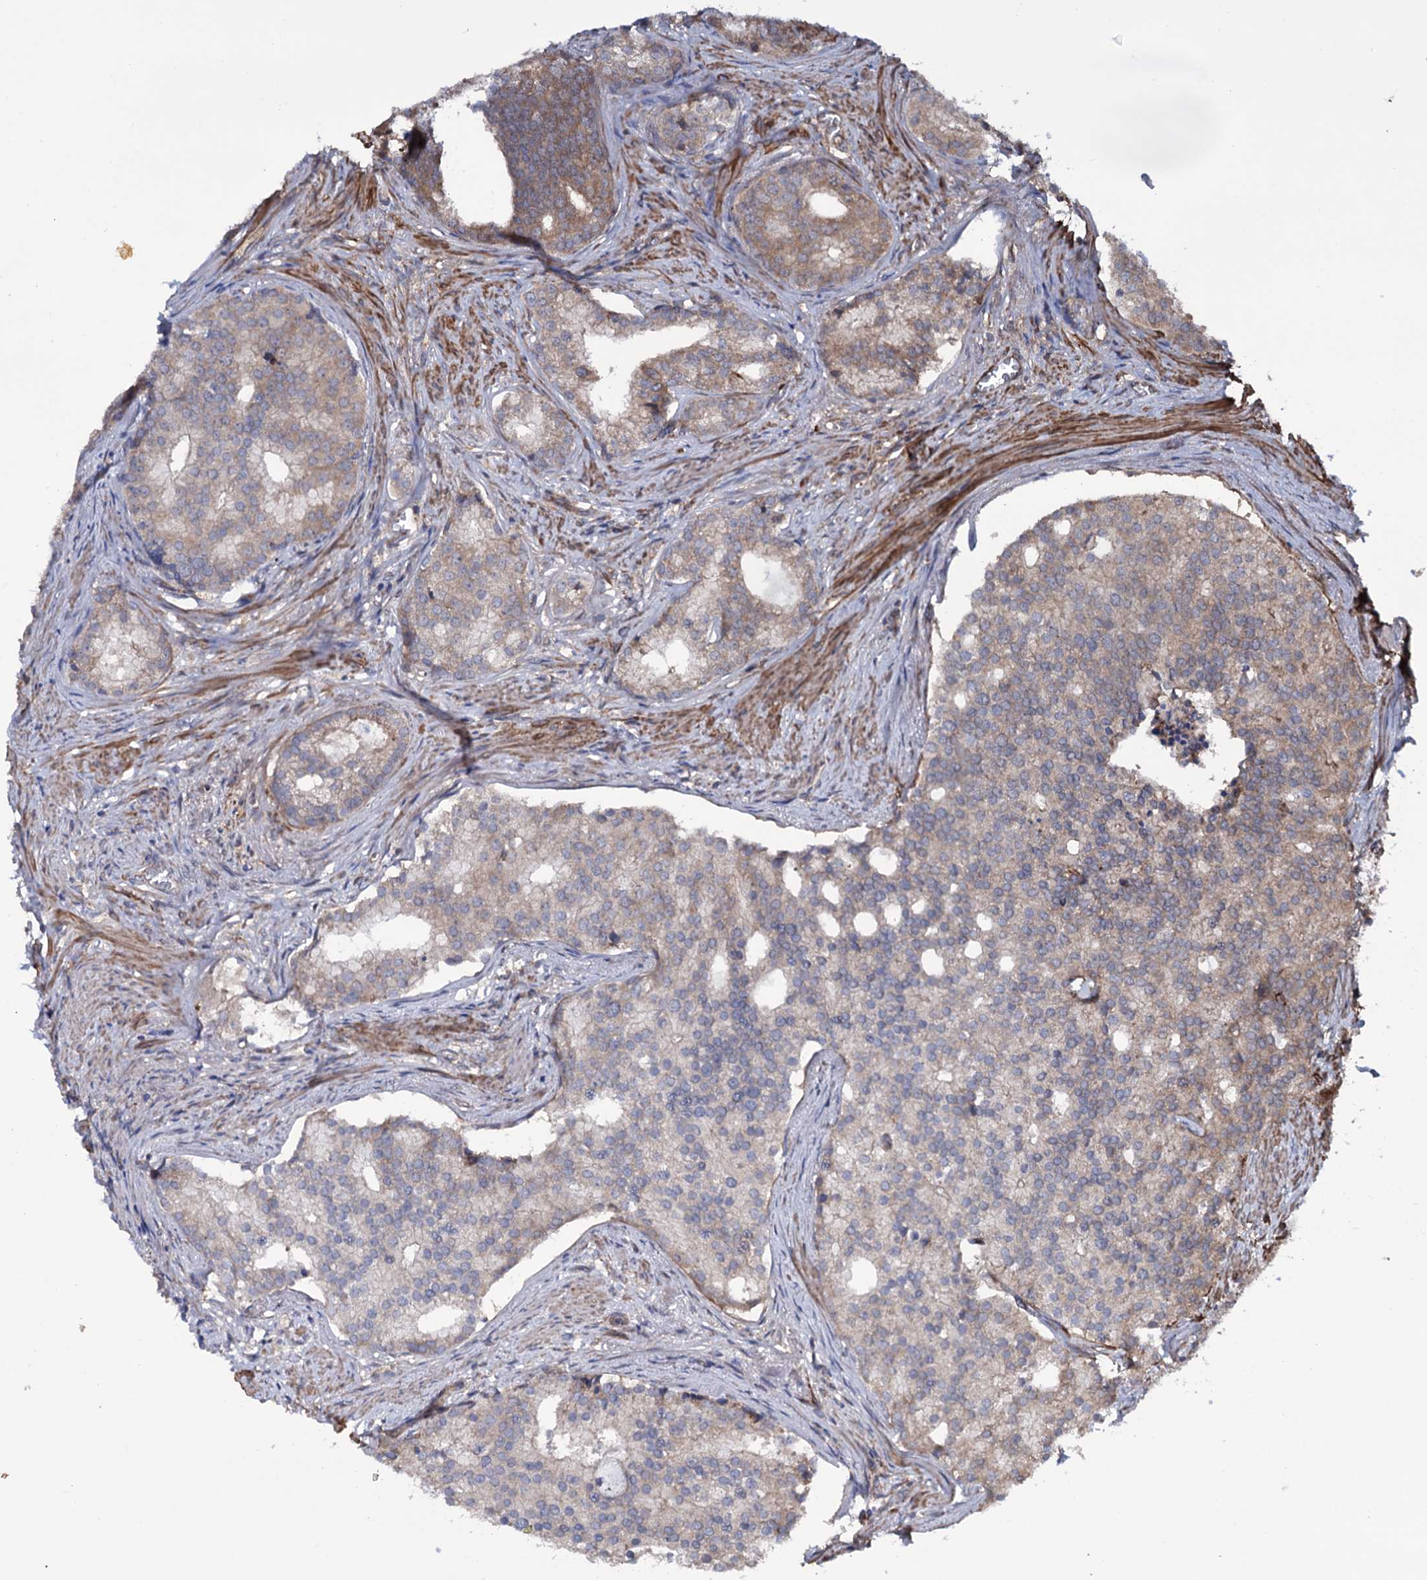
{"staining": {"intensity": "moderate", "quantity": "<25%", "location": "cytoplasmic/membranous"}, "tissue": "prostate cancer", "cell_type": "Tumor cells", "image_type": "cancer", "snomed": [{"axis": "morphology", "description": "Adenocarcinoma, Low grade"}, {"axis": "topography", "description": "Prostate"}], "caption": "Immunohistochemistry image of neoplastic tissue: human low-grade adenocarcinoma (prostate) stained using immunohistochemistry (IHC) exhibits low levels of moderate protein expression localized specifically in the cytoplasmic/membranous of tumor cells, appearing as a cytoplasmic/membranous brown color.", "gene": "FERMT2", "patient": {"sex": "male", "age": 71}}